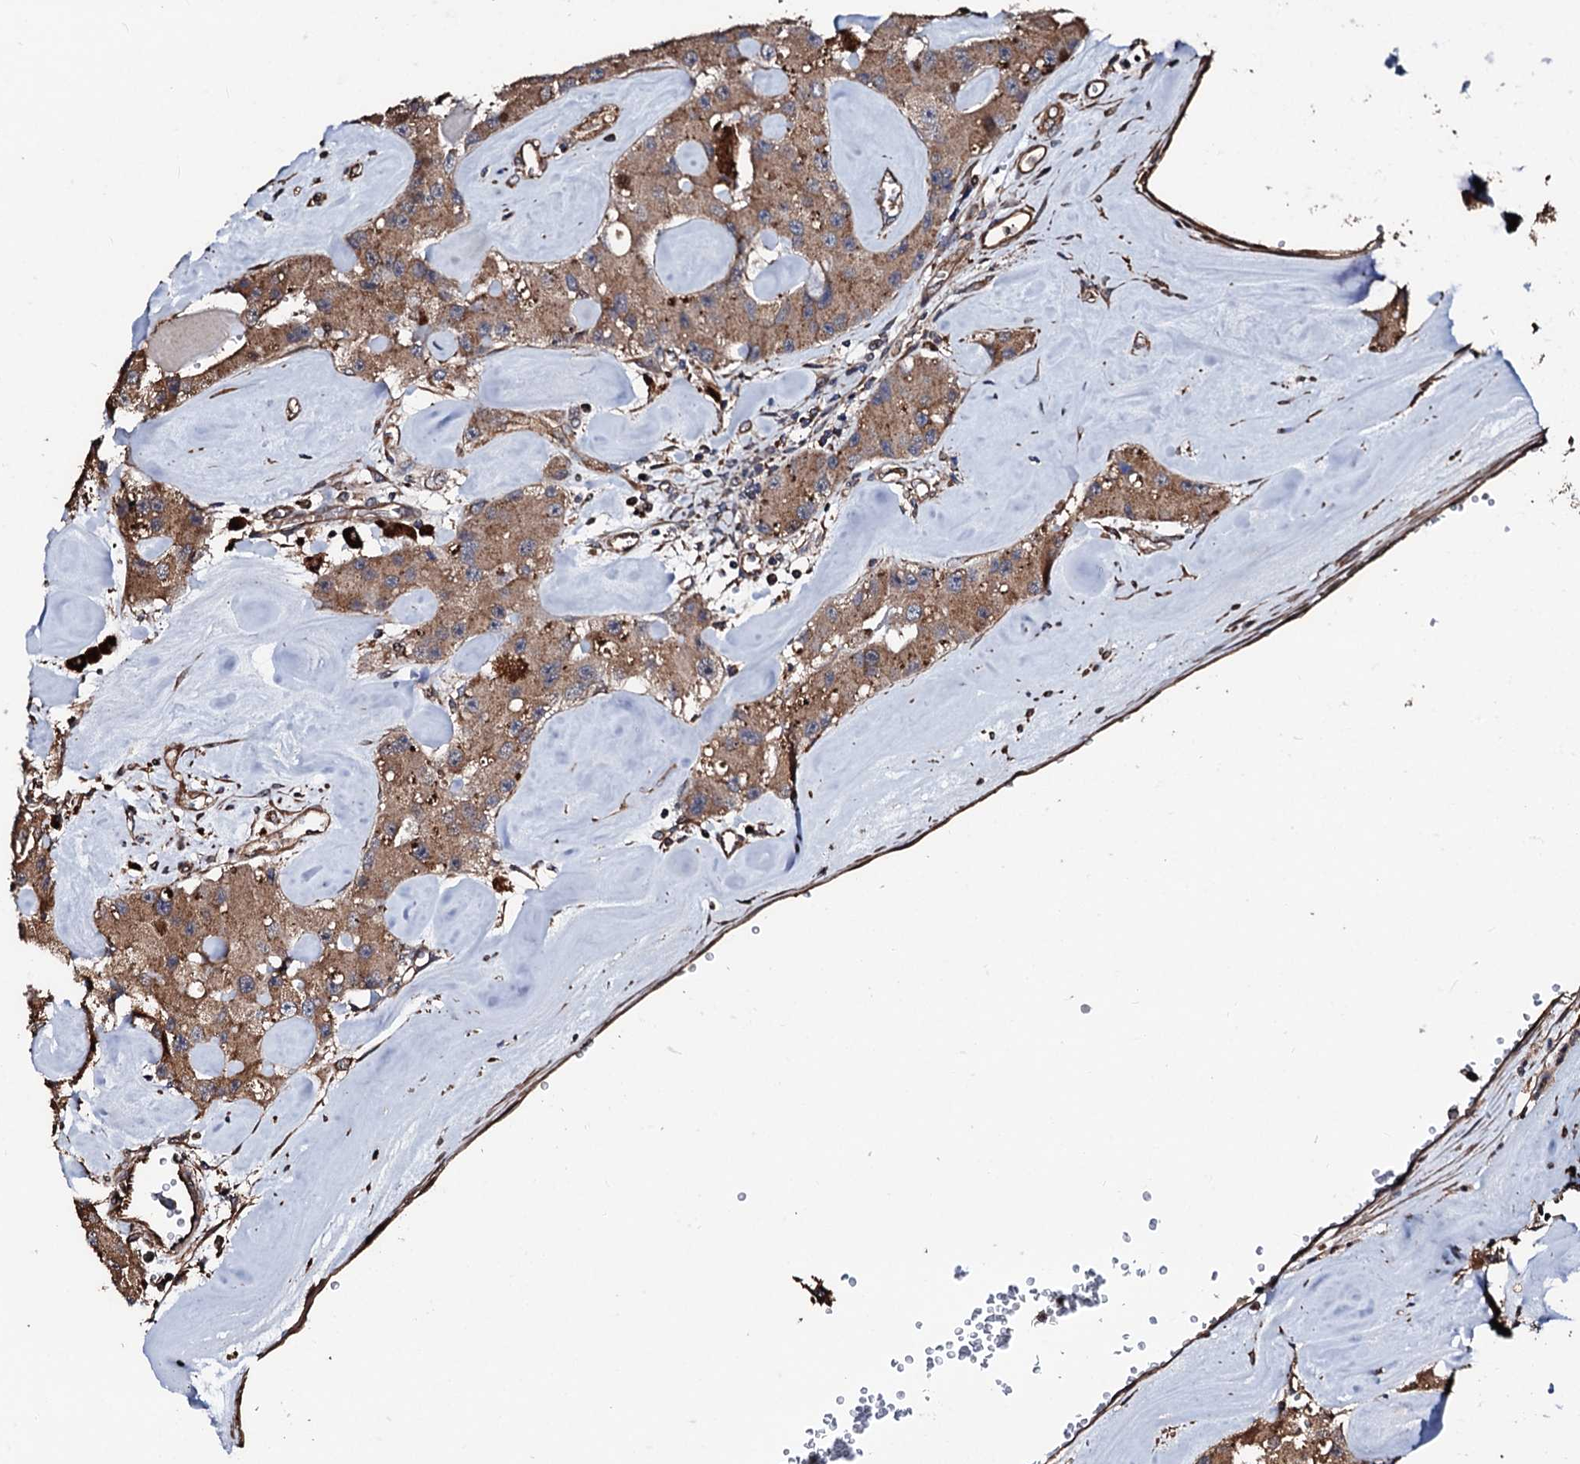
{"staining": {"intensity": "moderate", "quantity": ">75%", "location": "cytoplasmic/membranous"}, "tissue": "carcinoid", "cell_type": "Tumor cells", "image_type": "cancer", "snomed": [{"axis": "morphology", "description": "Carcinoid, malignant, NOS"}, {"axis": "topography", "description": "Pancreas"}], "caption": "Carcinoid (malignant) was stained to show a protein in brown. There is medium levels of moderate cytoplasmic/membranous expression in about >75% of tumor cells.", "gene": "CKAP5", "patient": {"sex": "male", "age": 41}}